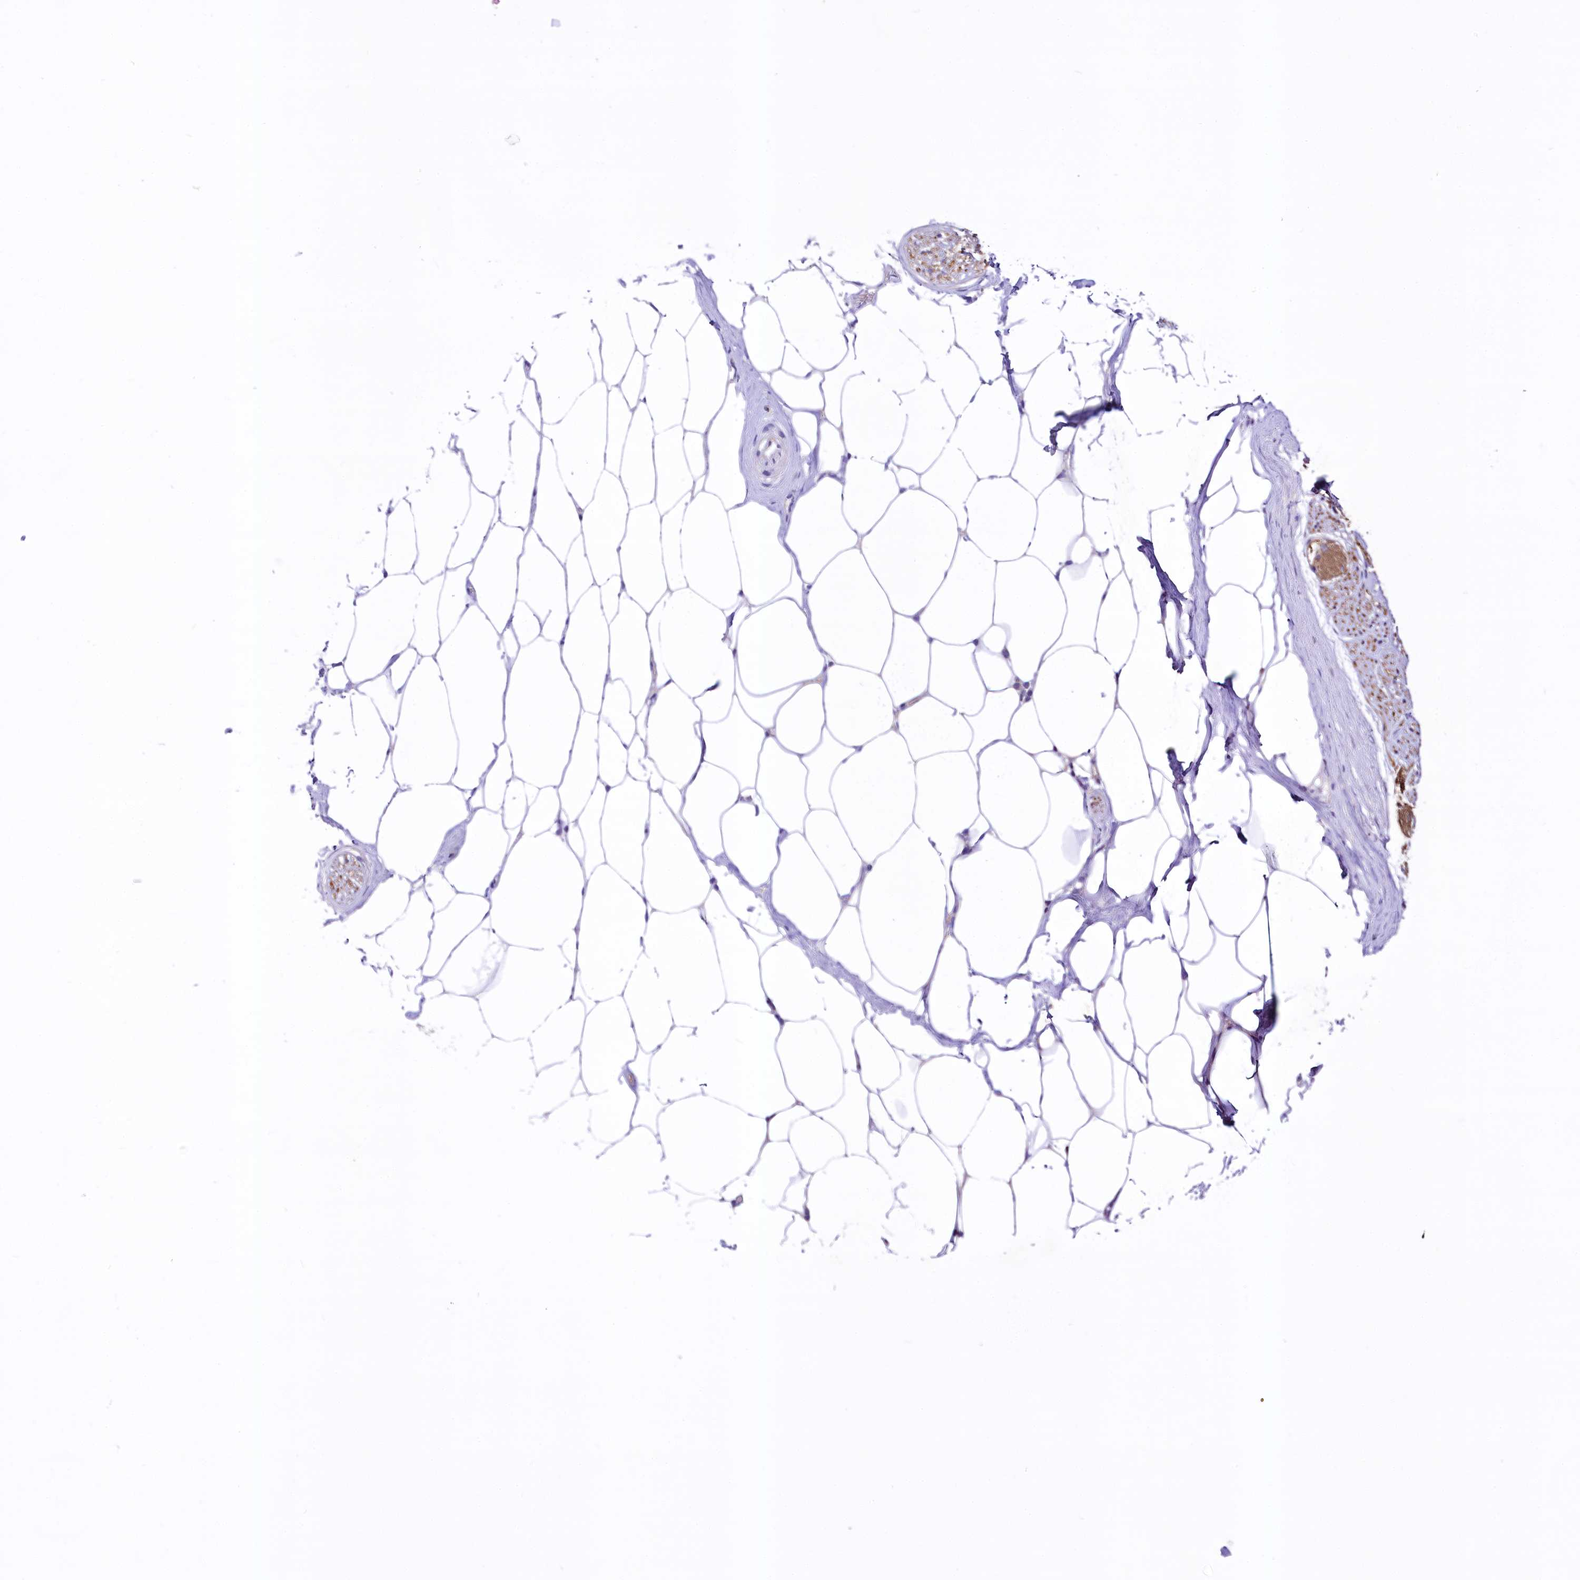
{"staining": {"intensity": "negative", "quantity": "none", "location": "none"}, "tissue": "adipose tissue", "cell_type": "Adipocytes", "image_type": "normal", "snomed": [{"axis": "morphology", "description": "Normal tissue, NOS"}, {"axis": "morphology", "description": "Adenocarcinoma, Low grade"}, {"axis": "topography", "description": "Prostate"}, {"axis": "topography", "description": "Peripheral nerve tissue"}], "caption": "The histopathology image reveals no staining of adipocytes in normal adipose tissue. (DAB (3,3'-diaminobenzidine) immunohistochemistry with hematoxylin counter stain).", "gene": "LRRC34", "patient": {"sex": "male", "age": 63}}